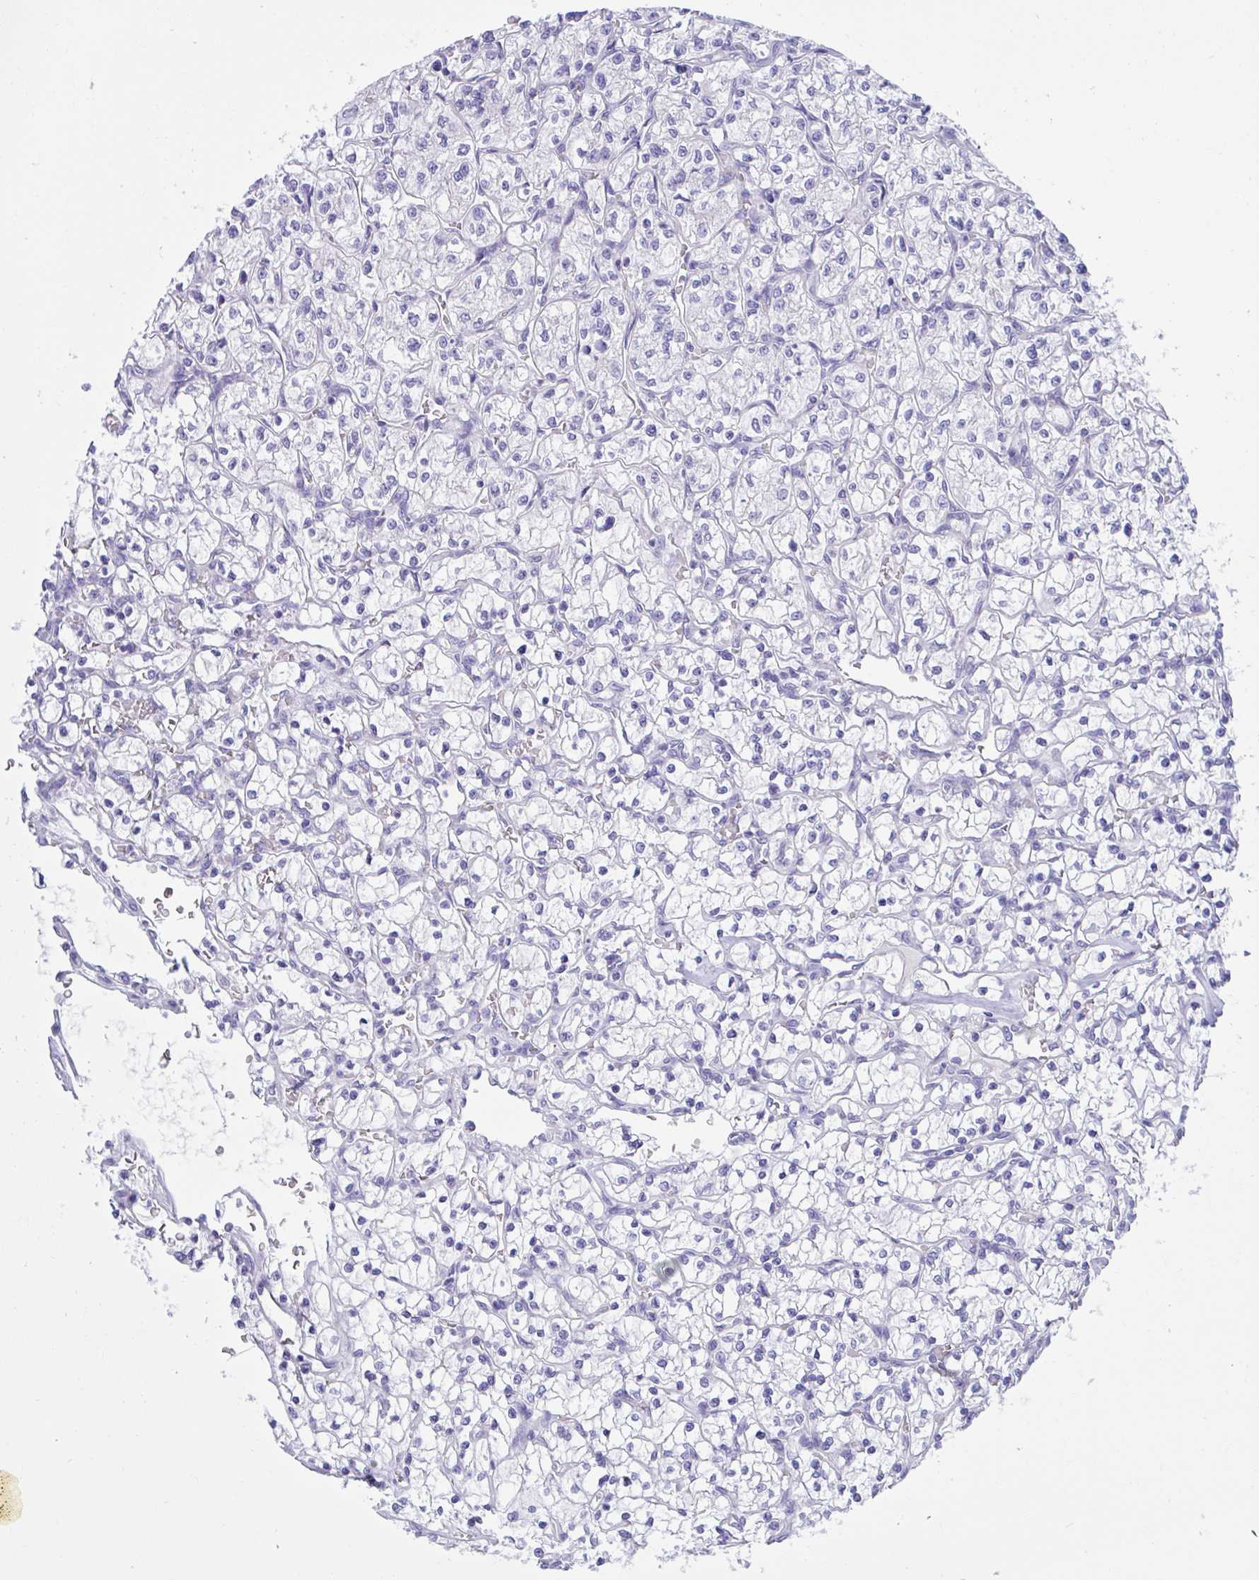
{"staining": {"intensity": "negative", "quantity": "none", "location": "none"}, "tissue": "renal cancer", "cell_type": "Tumor cells", "image_type": "cancer", "snomed": [{"axis": "morphology", "description": "Adenocarcinoma, NOS"}, {"axis": "topography", "description": "Kidney"}], "caption": "An image of adenocarcinoma (renal) stained for a protein shows no brown staining in tumor cells. (DAB (3,3'-diaminobenzidine) immunohistochemistry, high magnification).", "gene": "TMCO5A", "patient": {"sex": "female", "age": 64}}